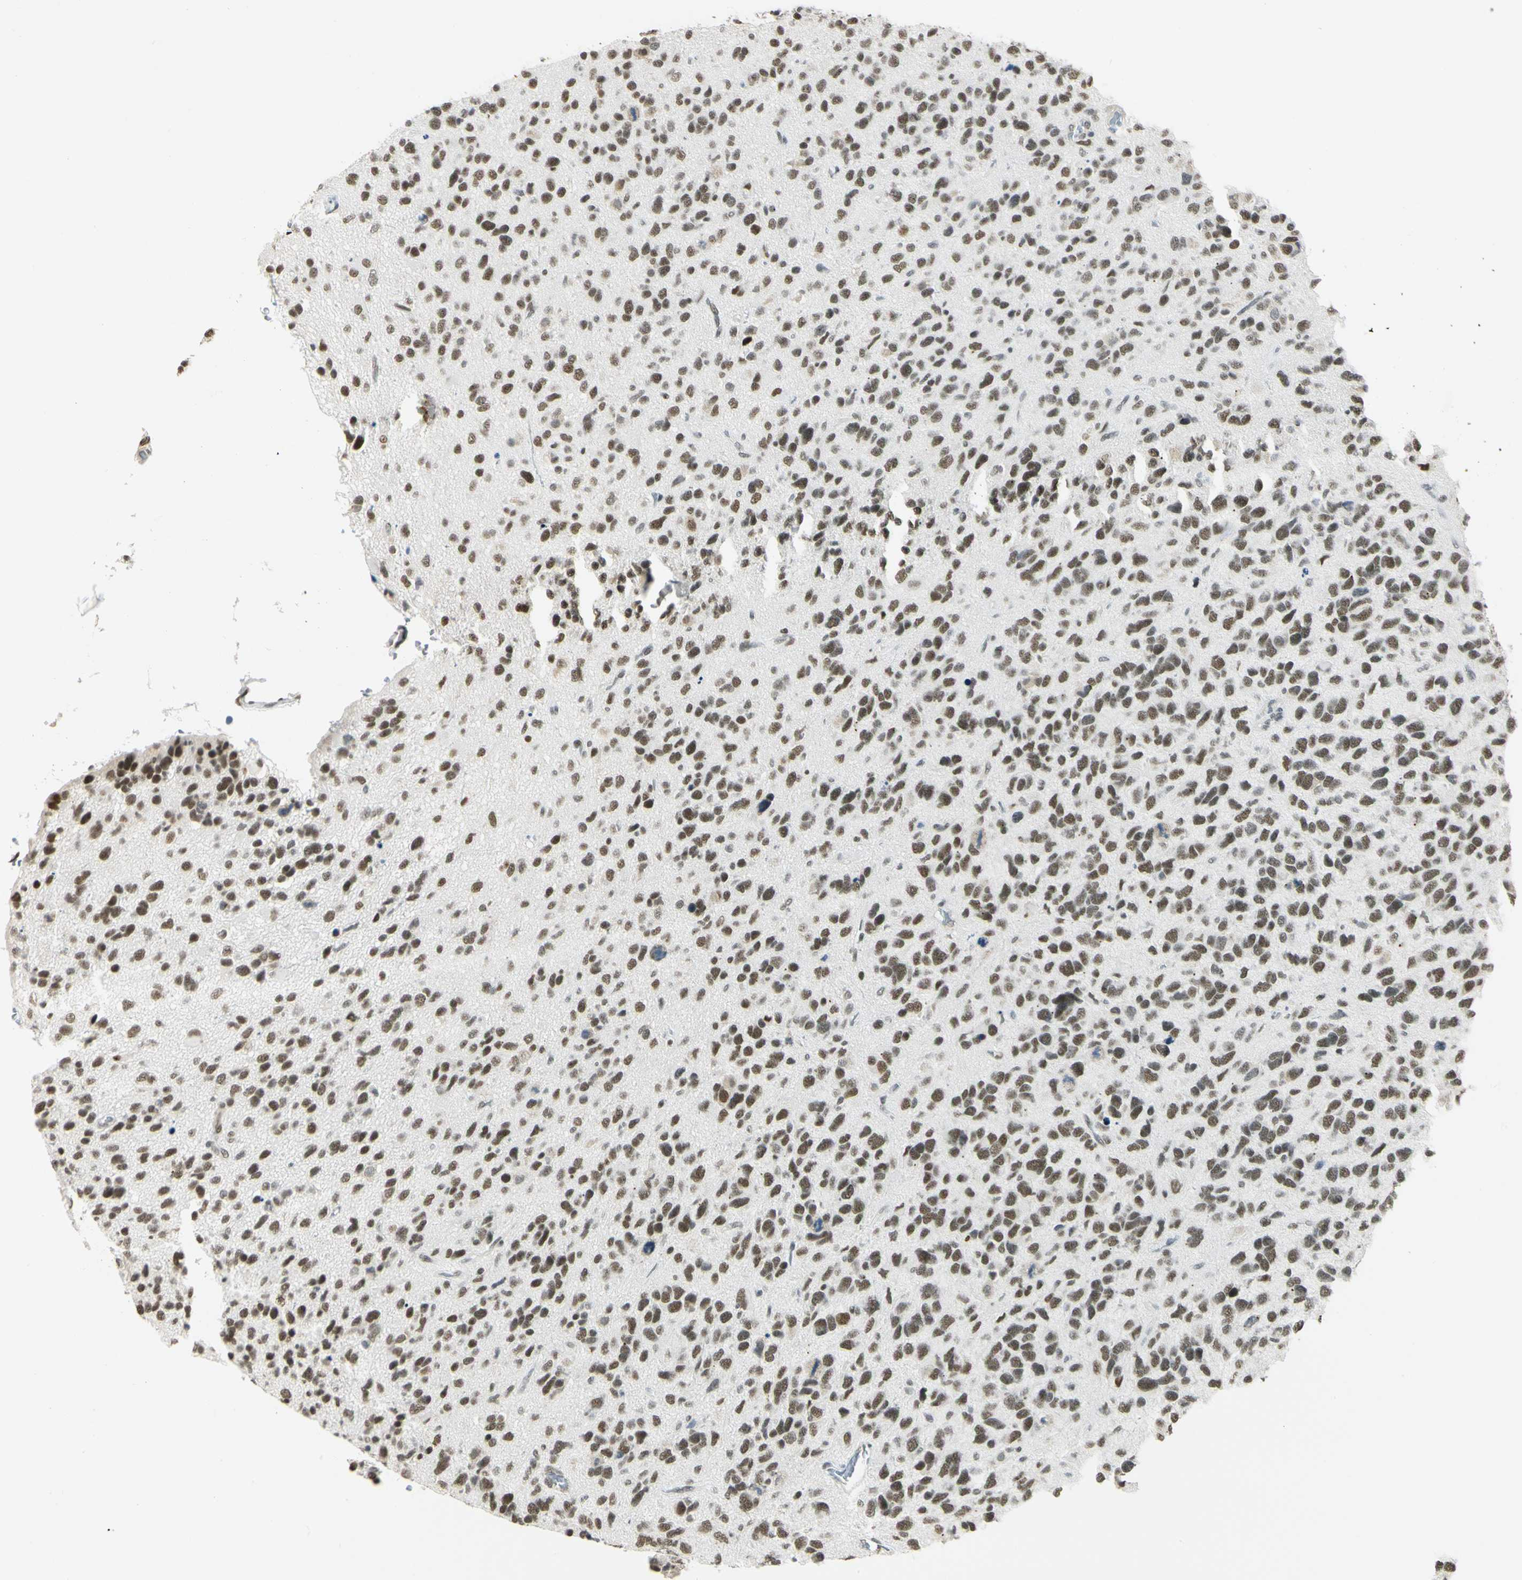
{"staining": {"intensity": "strong", "quantity": ">75%", "location": "nuclear"}, "tissue": "glioma", "cell_type": "Tumor cells", "image_type": "cancer", "snomed": [{"axis": "morphology", "description": "Glioma, malignant, High grade"}, {"axis": "topography", "description": "Brain"}], "caption": "An immunohistochemistry (IHC) micrograph of neoplastic tissue is shown. Protein staining in brown shows strong nuclear positivity in malignant glioma (high-grade) within tumor cells.", "gene": "NELFE", "patient": {"sex": "female", "age": 58}}